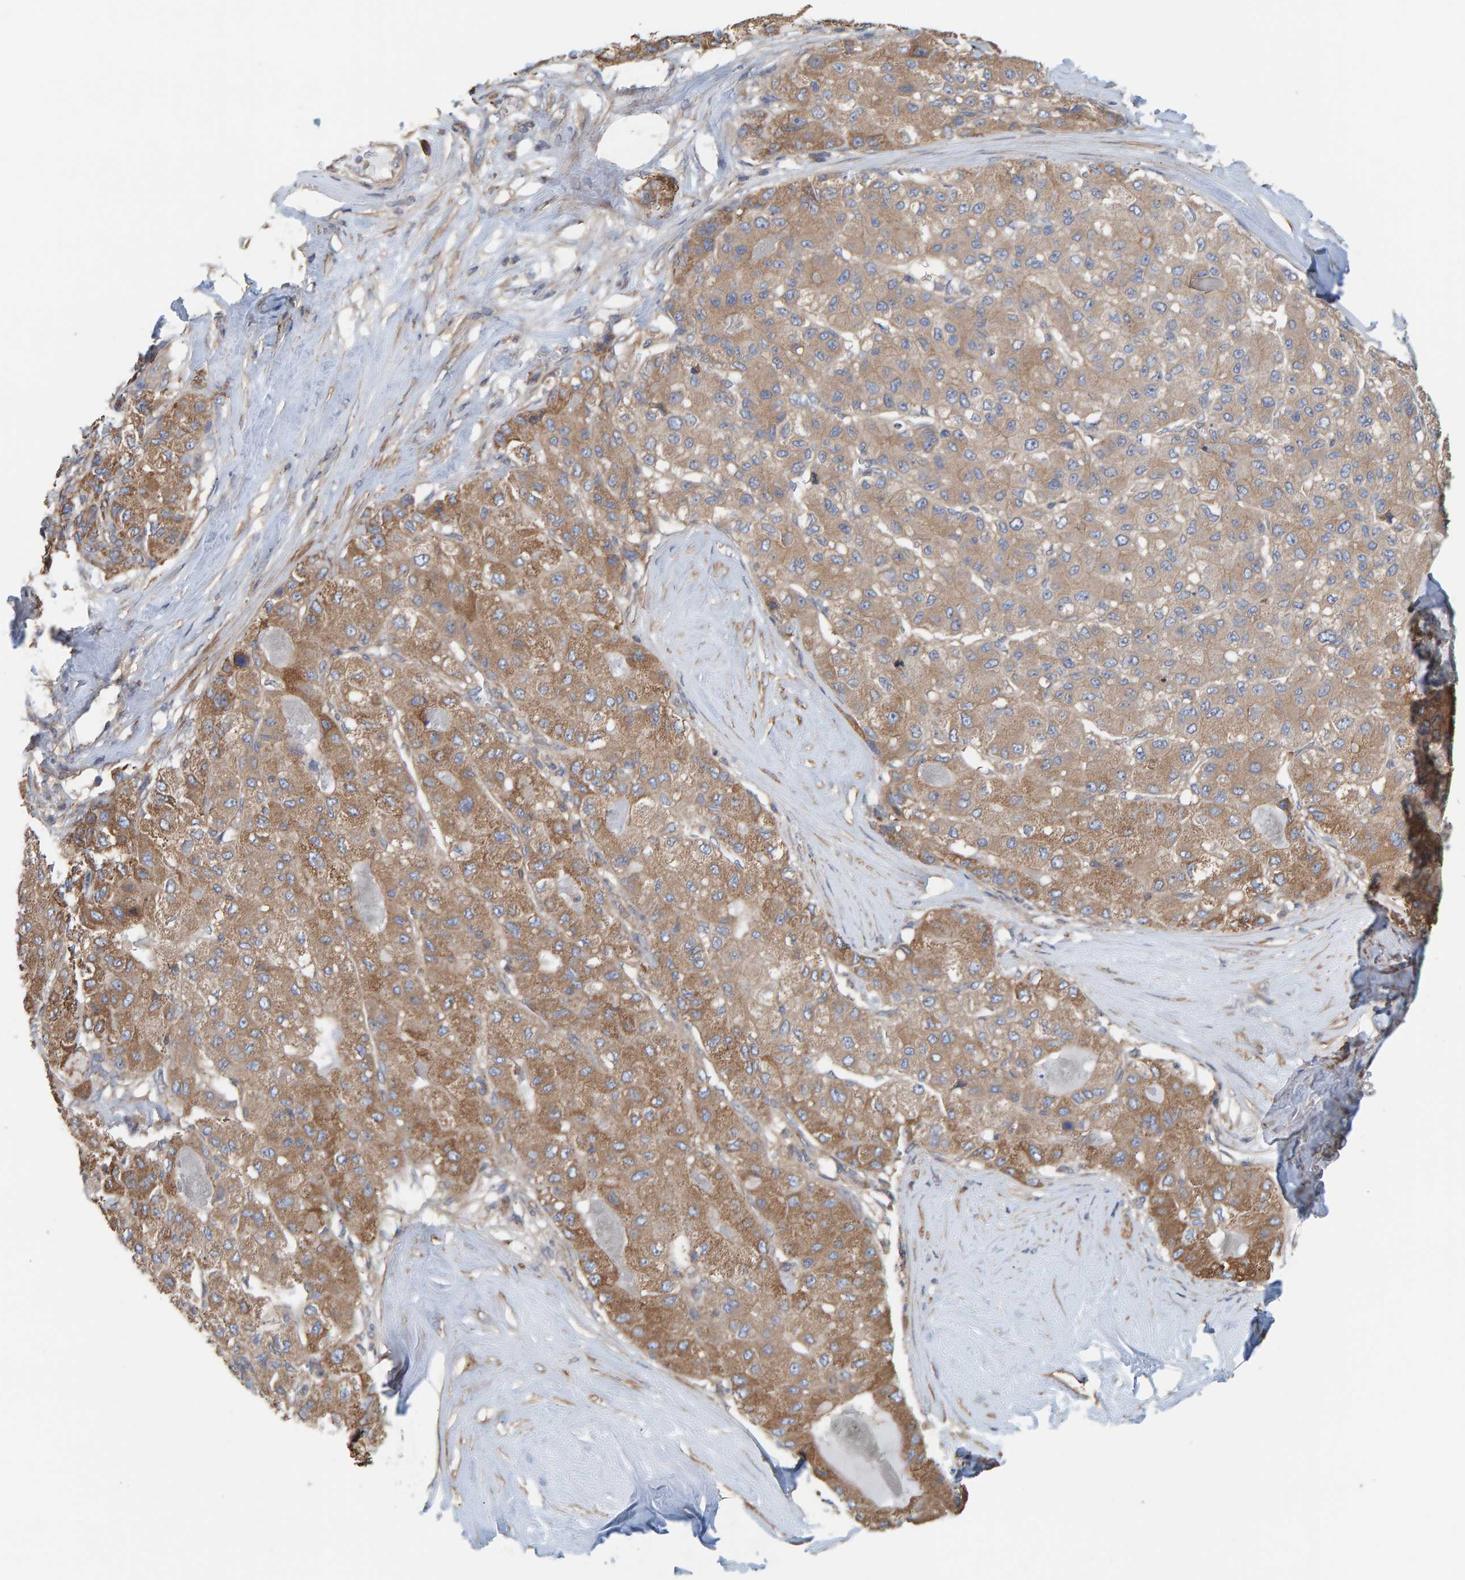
{"staining": {"intensity": "moderate", "quantity": ">75%", "location": "cytoplasmic/membranous"}, "tissue": "liver cancer", "cell_type": "Tumor cells", "image_type": "cancer", "snomed": [{"axis": "morphology", "description": "Carcinoma, Hepatocellular, NOS"}, {"axis": "topography", "description": "Liver"}], "caption": "Protein staining of liver cancer (hepatocellular carcinoma) tissue shows moderate cytoplasmic/membranous staining in approximately >75% of tumor cells.", "gene": "UBAP1", "patient": {"sex": "male", "age": 80}}